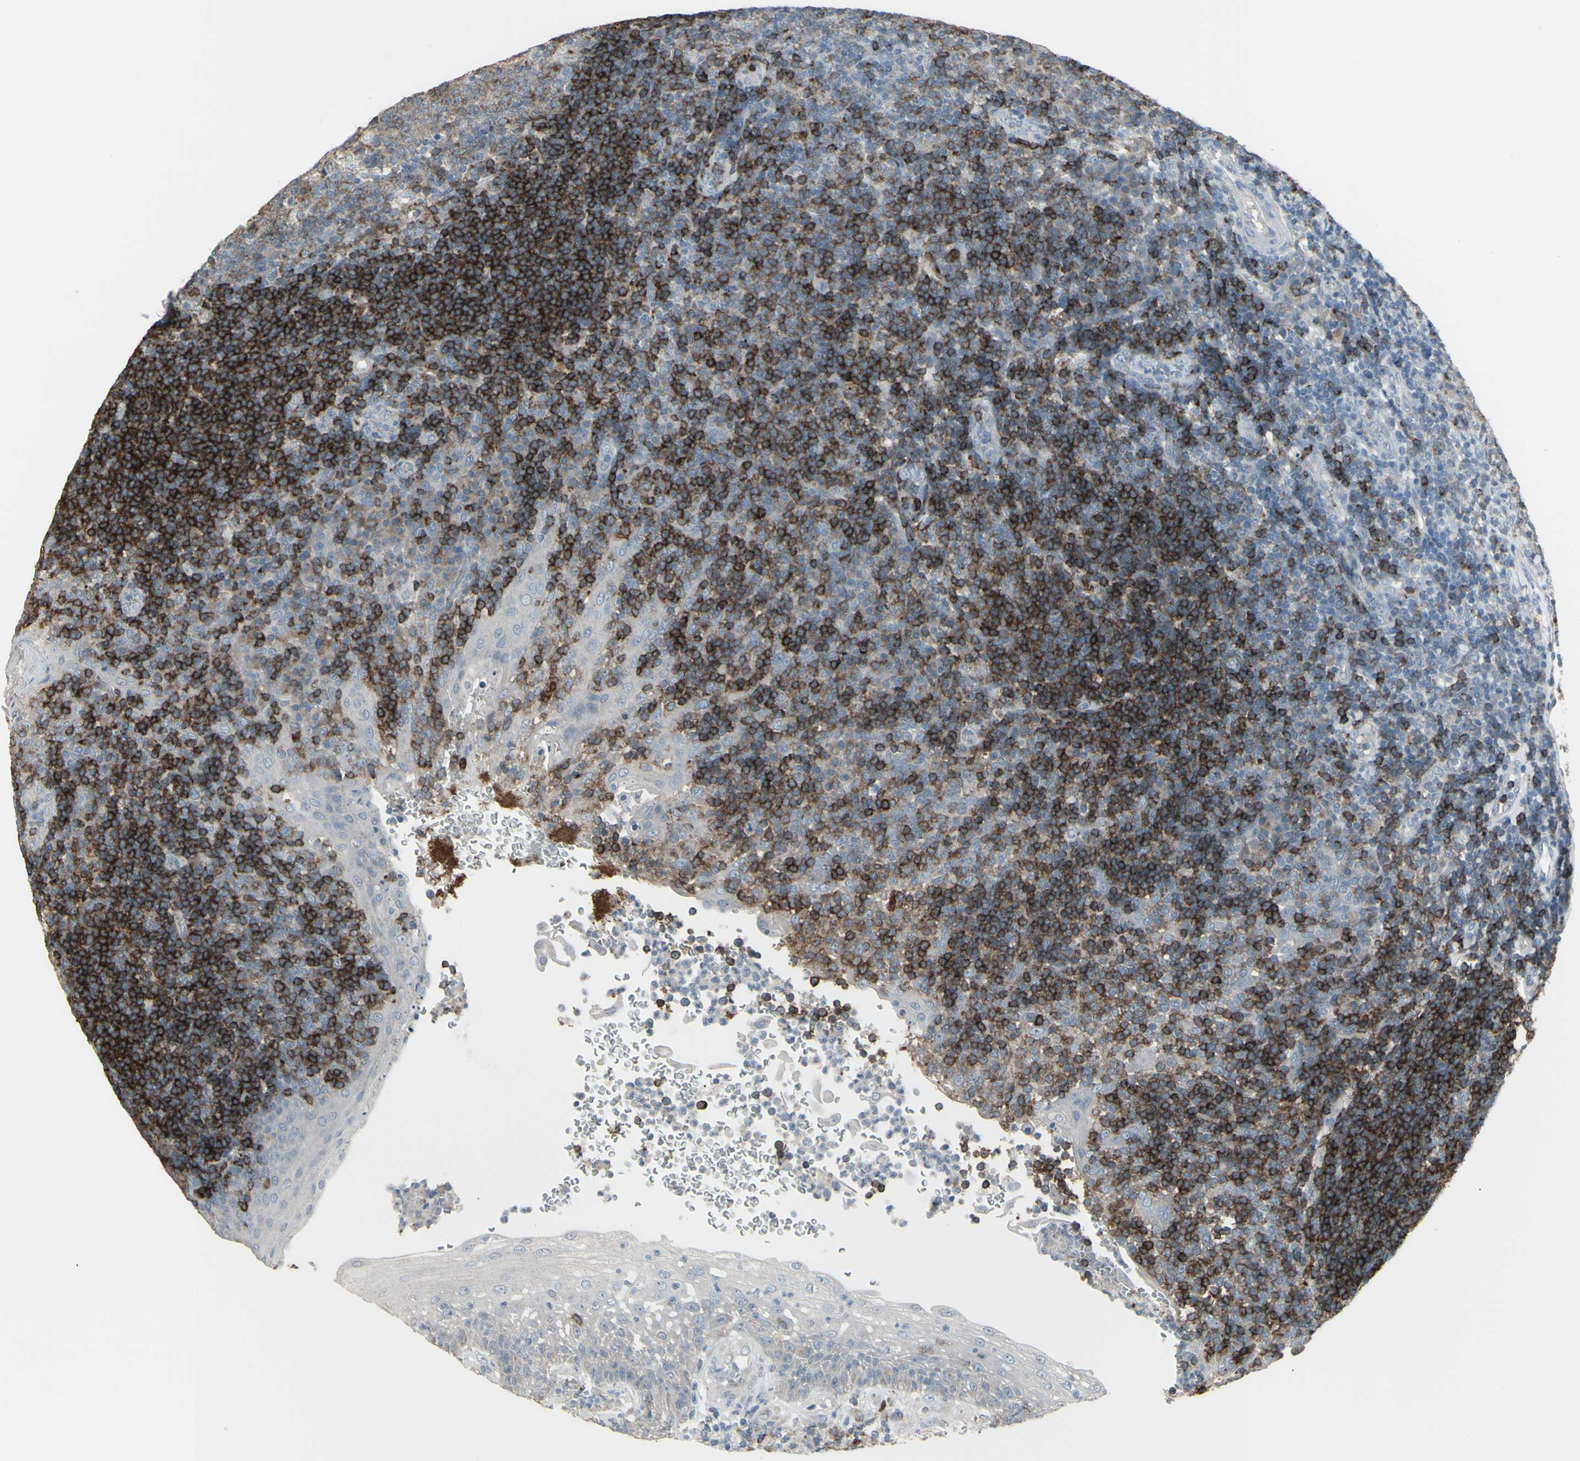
{"staining": {"intensity": "strong", "quantity": ">75%", "location": "cytoplasmic/membranous"}, "tissue": "tonsil", "cell_type": "Germinal center cells", "image_type": "normal", "snomed": [{"axis": "morphology", "description": "Normal tissue, NOS"}, {"axis": "topography", "description": "Tonsil"}], "caption": "This is a photomicrograph of immunohistochemistry (IHC) staining of normal tonsil, which shows strong expression in the cytoplasmic/membranous of germinal center cells.", "gene": "CD79B", "patient": {"sex": "female", "age": 40}}